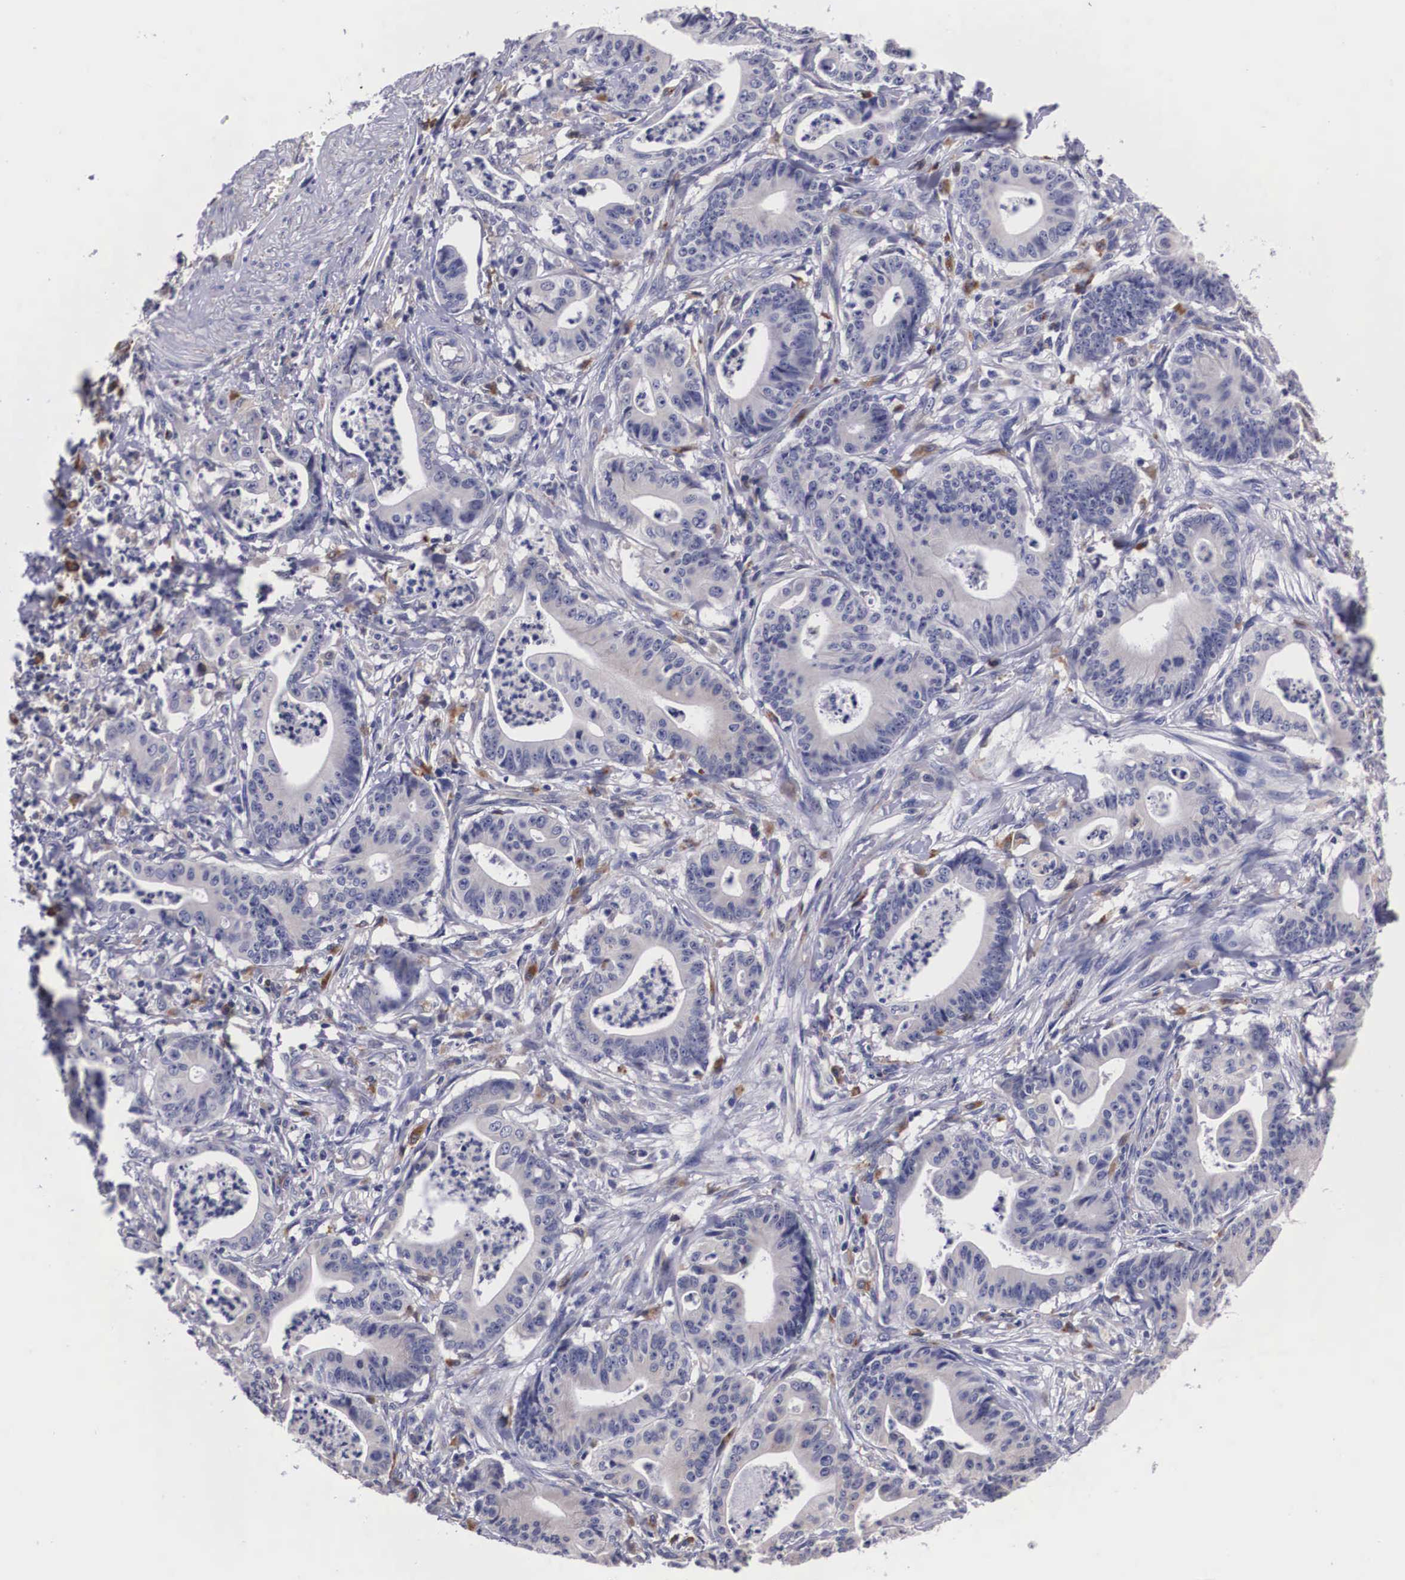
{"staining": {"intensity": "negative", "quantity": "none", "location": "none"}, "tissue": "stomach cancer", "cell_type": "Tumor cells", "image_type": "cancer", "snomed": [{"axis": "morphology", "description": "Adenocarcinoma, NOS"}, {"axis": "topography", "description": "Stomach, lower"}], "caption": "Immunohistochemistry image of stomach cancer (adenocarcinoma) stained for a protein (brown), which demonstrates no staining in tumor cells.", "gene": "CRELD2", "patient": {"sex": "female", "age": 86}}